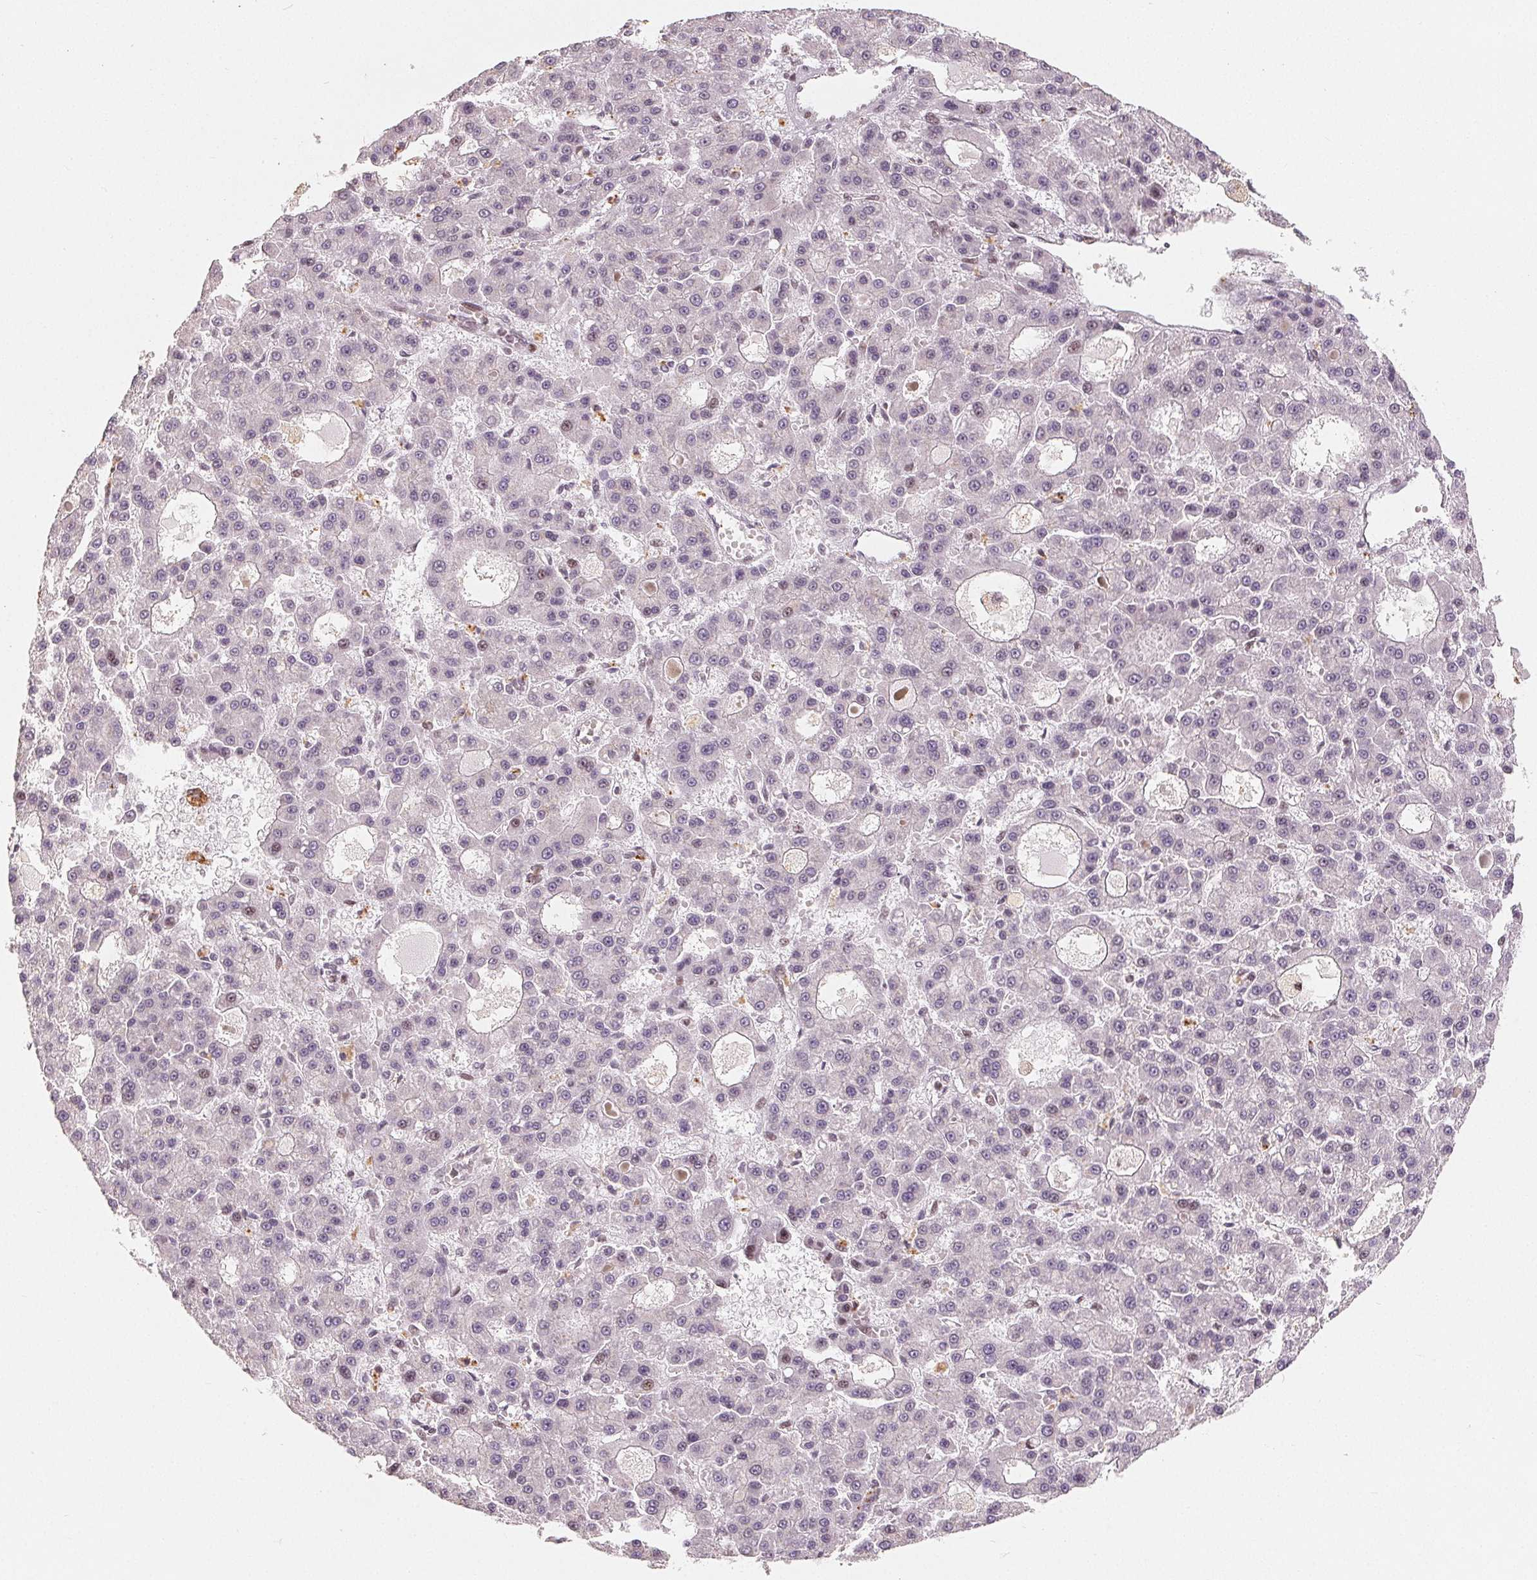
{"staining": {"intensity": "weak", "quantity": "<25%", "location": "nuclear"}, "tissue": "liver cancer", "cell_type": "Tumor cells", "image_type": "cancer", "snomed": [{"axis": "morphology", "description": "Carcinoma, Hepatocellular, NOS"}, {"axis": "topography", "description": "Liver"}], "caption": "Tumor cells are negative for brown protein staining in hepatocellular carcinoma (liver).", "gene": "CCDC138", "patient": {"sex": "male", "age": 70}}